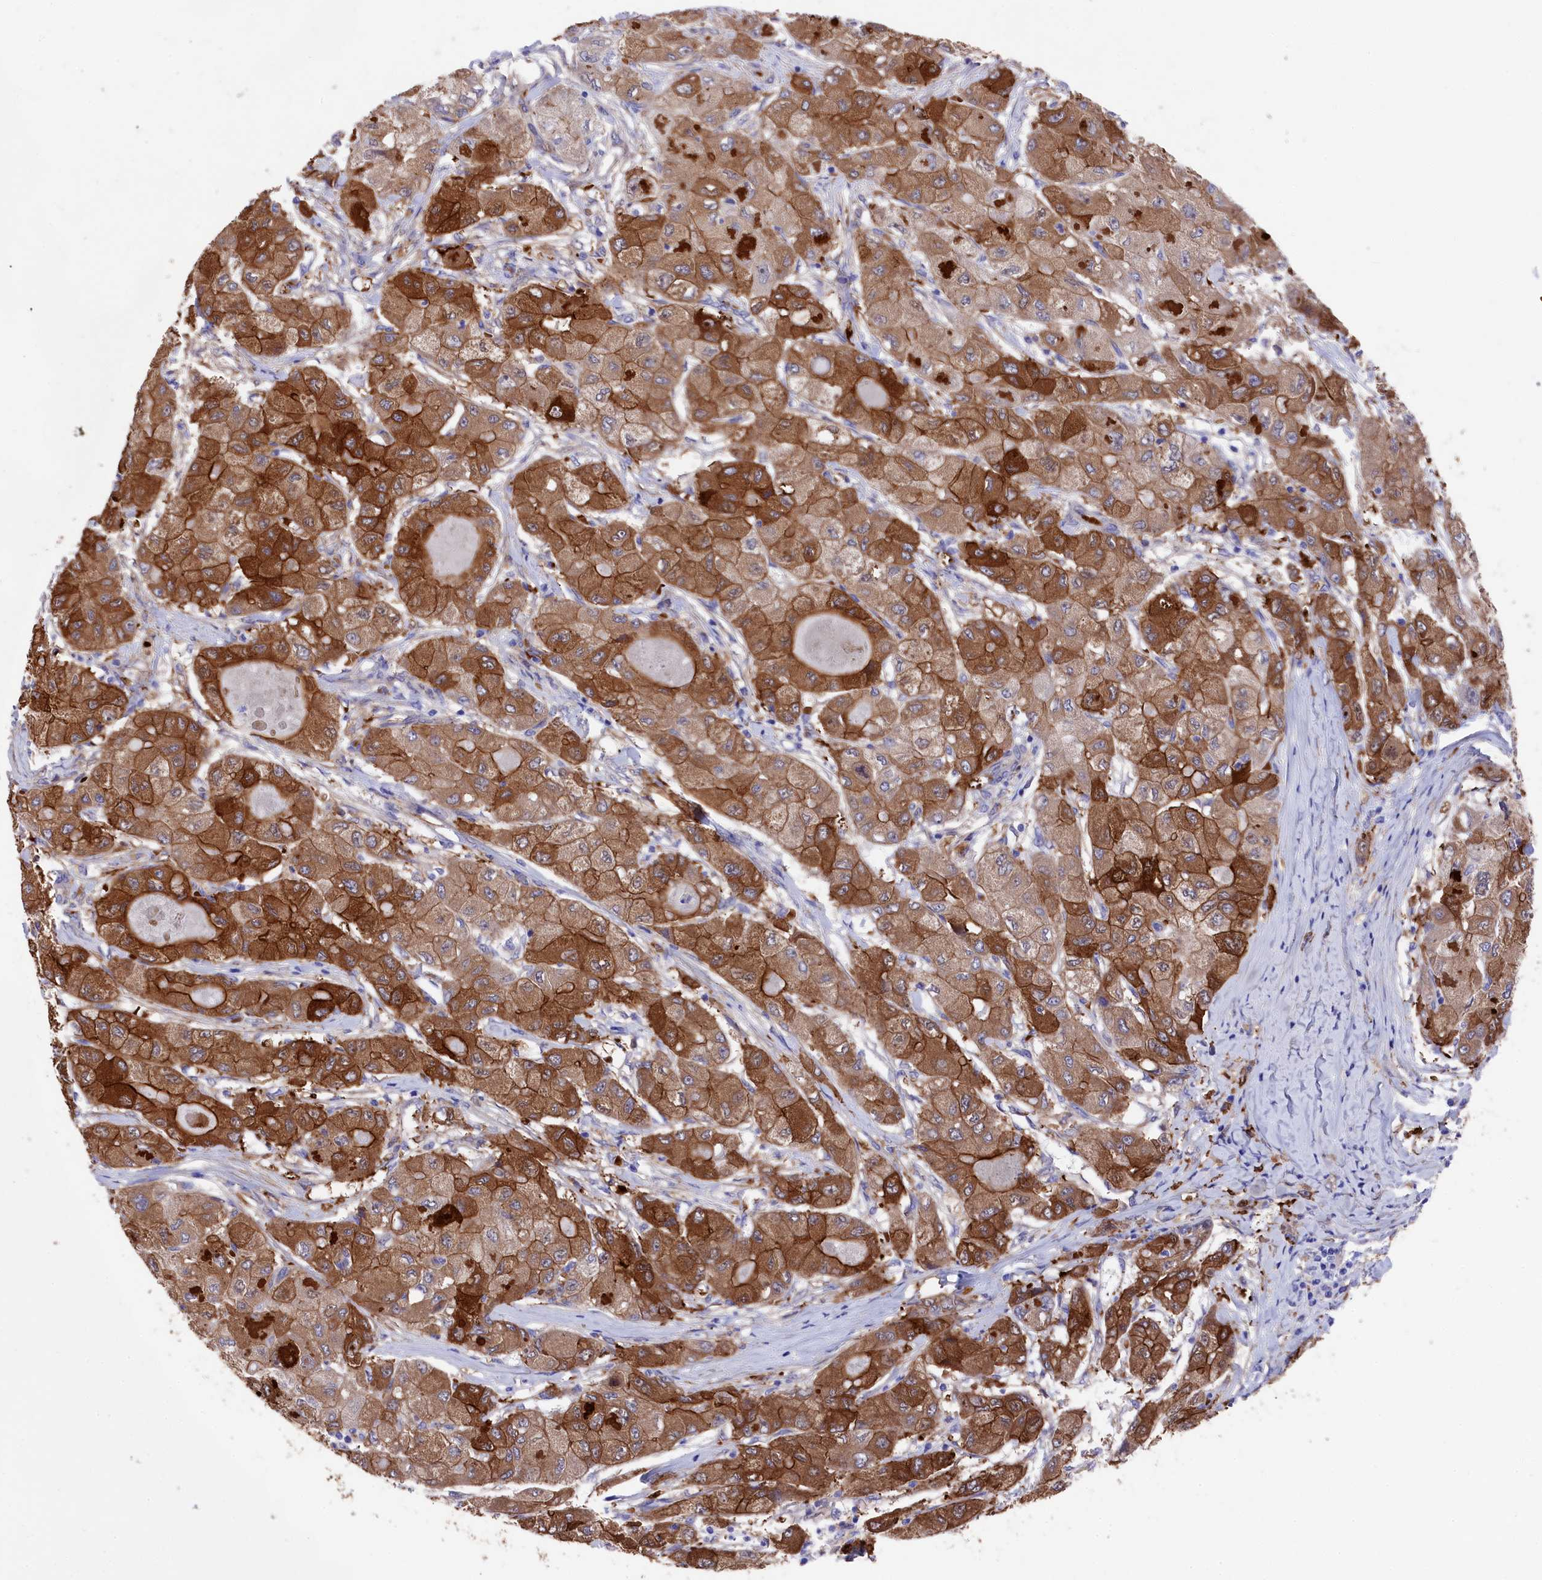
{"staining": {"intensity": "strong", "quantity": ">75%", "location": "cytoplasmic/membranous"}, "tissue": "liver cancer", "cell_type": "Tumor cells", "image_type": "cancer", "snomed": [{"axis": "morphology", "description": "Carcinoma, Hepatocellular, NOS"}, {"axis": "topography", "description": "Liver"}], "caption": "This is a histology image of IHC staining of liver hepatocellular carcinoma, which shows strong staining in the cytoplasmic/membranous of tumor cells.", "gene": "LHFPL4", "patient": {"sex": "male", "age": 80}}